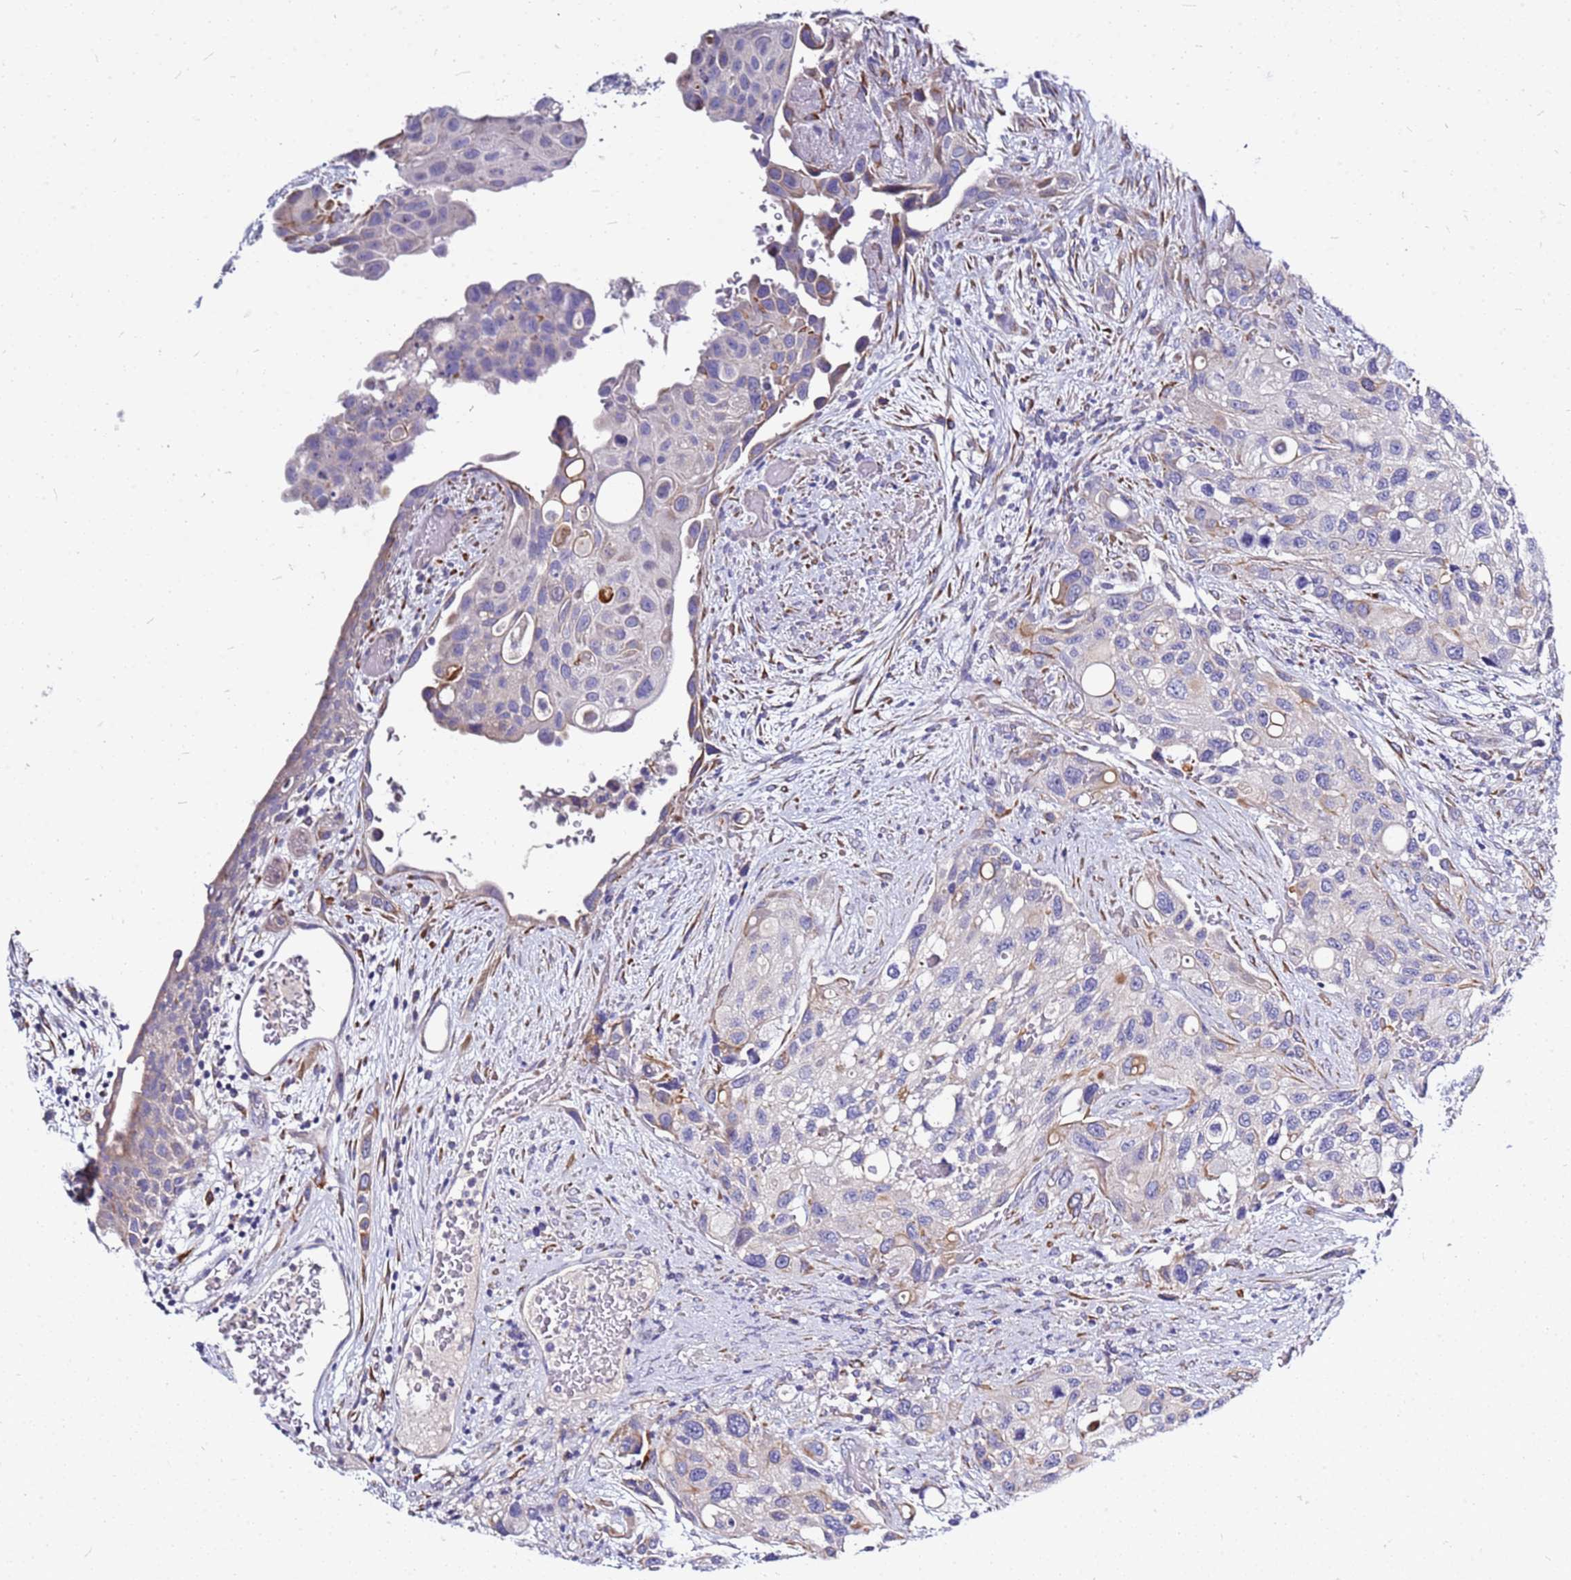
{"staining": {"intensity": "negative", "quantity": "none", "location": "none"}, "tissue": "urothelial cancer", "cell_type": "Tumor cells", "image_type": "cancer", "snomed": [{"axis": "morphology", "description": "Normal tissue, NOS"}, {"axis": "morphology", "description": "Urothelial carcinoma, High grade"}, {"axis": "topography", "description": "Vascular tissue"}, {"axis": "topography", "description": "Urinary bladder"}], "caption": "Tumor cells show no significant protein expression in urothelial carcinoma (high-grade).", "gene": "CASD1", "patient": {"sex": "female", "age": 56}}